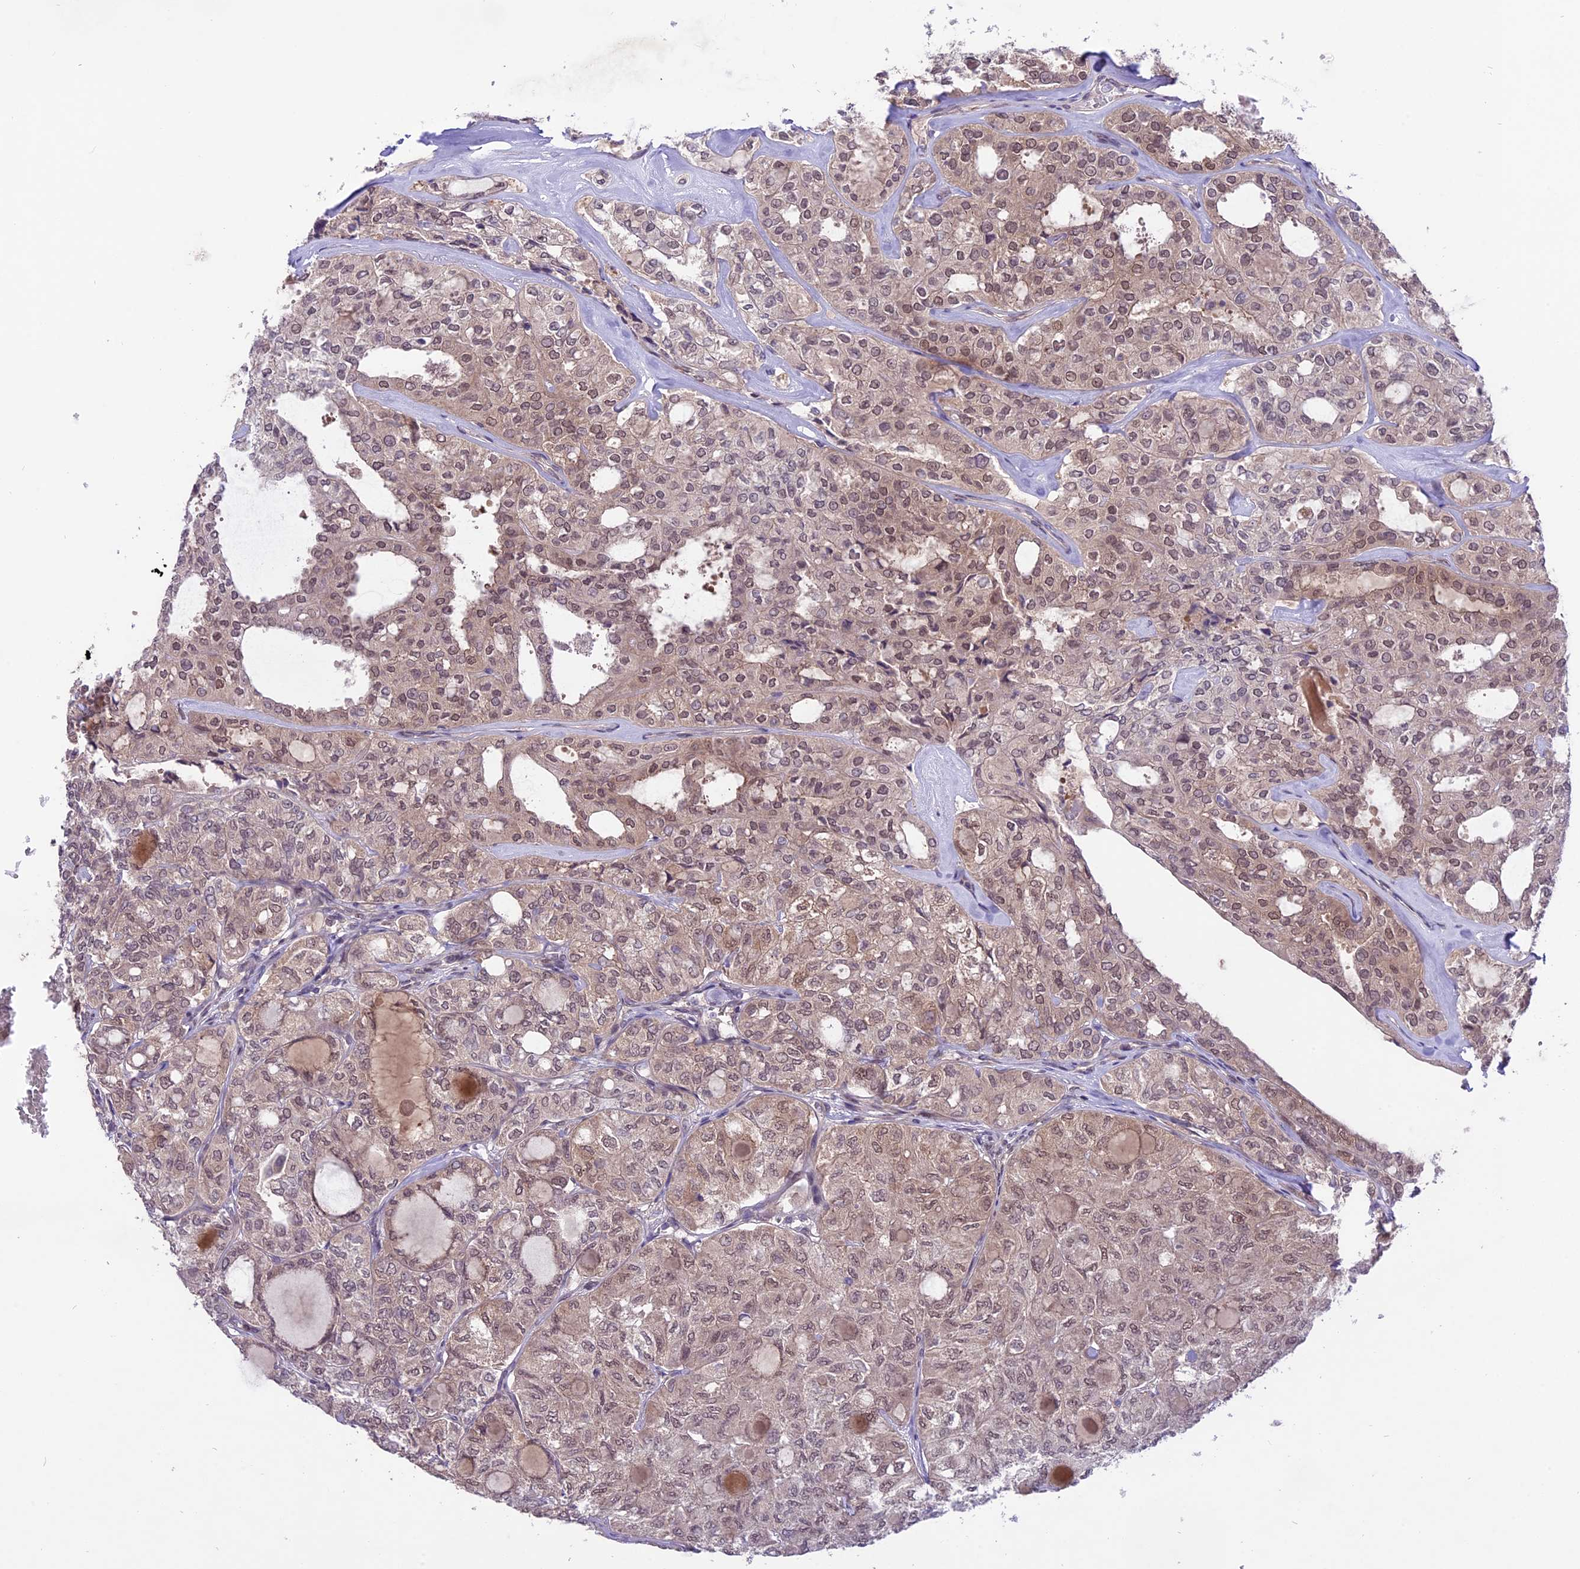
{"staining": {"intensity": "weak", "quantity": ">75%", "location": "cytoplasmic/membranous,nuclear"}, "tissue": "thyroid cancer", "cell_type": "Tumor cells", "image_type": "cancer", "snomed": [{"axis": "morphology", "description": "Follicular adenoma carcinoma, NOS"}, {"axis": "topography", "description": "Thyroid gland"}], "caption": "Weak cytoplasmic/membranous and nuclear protein expression is seen in about >75% of tumor cells in thyroid follicular adenoma carcinoma.", "gene": "SPRED1", "patient": {"sex": "male", "age": 75}}